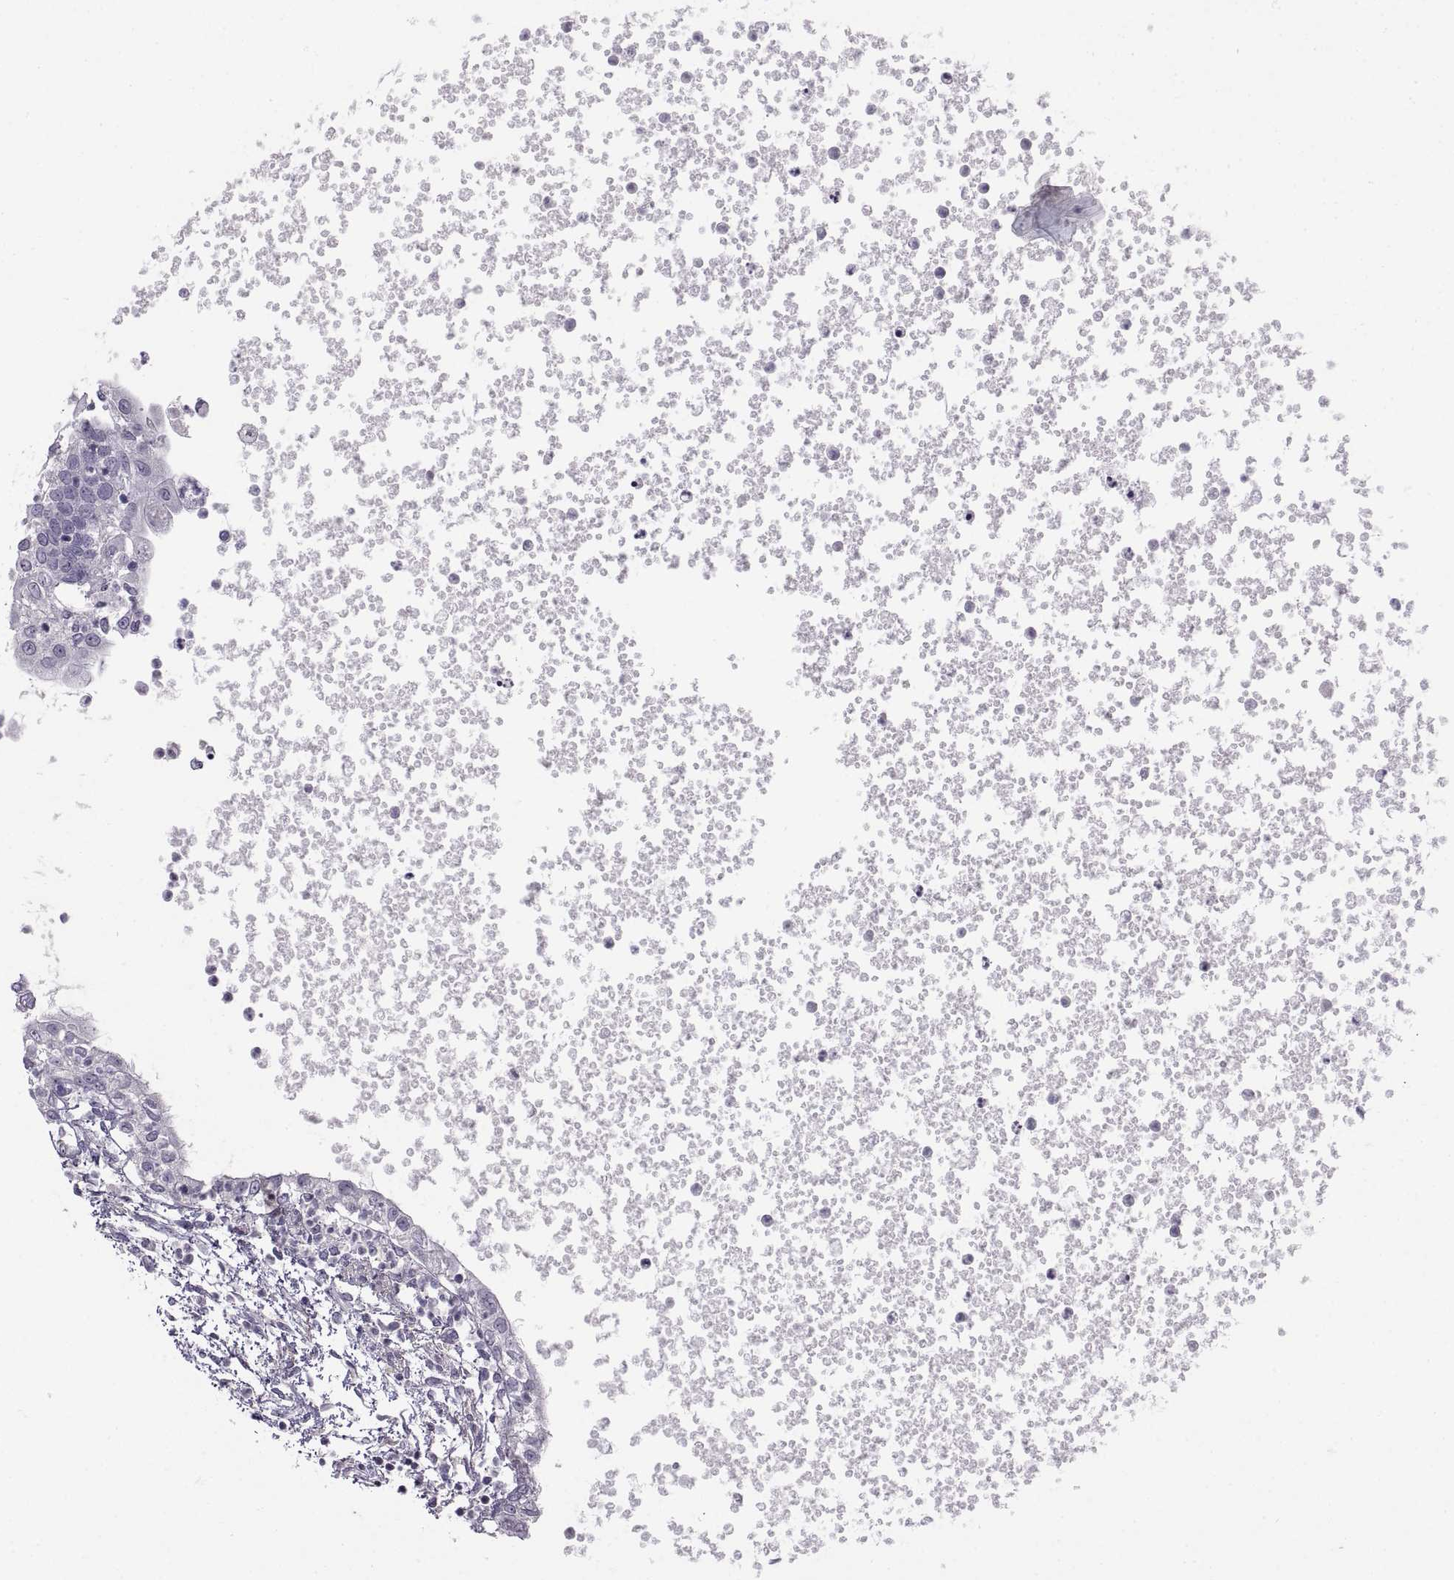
{"staining": {"intensity": "negative", "quantity": "none", "location": "none"}, "tissue": "testis cancer", "cell_type": "Tumor cells", "image_type": "cancer", "snomed": [{"axis": "morphology", "description": "Carcinoma, Embryonal, NOS"}, {"axis": "topography", "description": "Testis"}], "caption": "Tumor cells show no significant expression in testis cancer (embryonal carcinoma).", "gene": "BSPH1", "patient": {"sex": "male", "age": 37}}